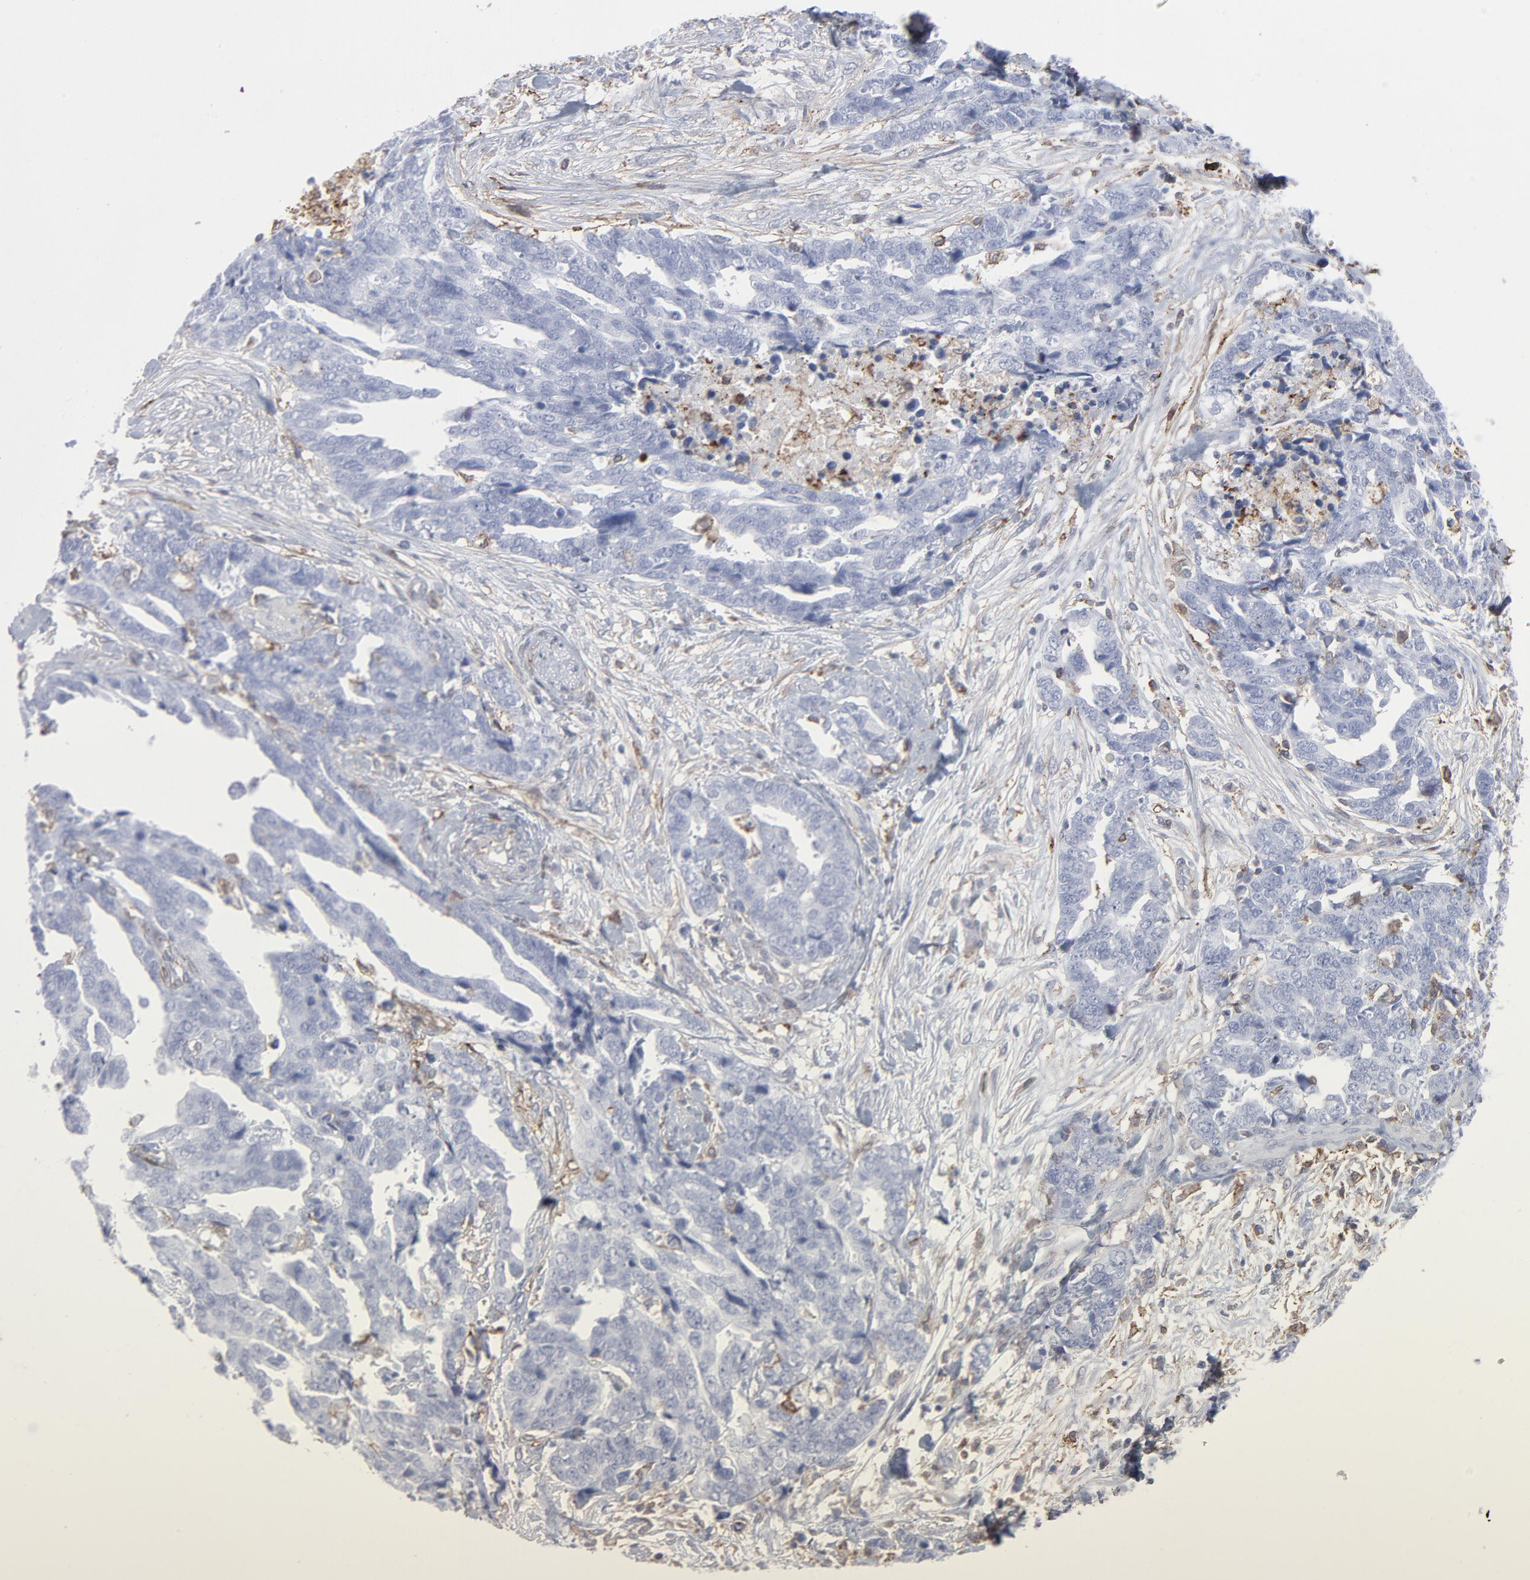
{"staining": {"intensity": "weak", "quantity": "<25%", "location": "cytoplasmic/membranous"}, "tissue": "ovarian cancer", "cell_type": "Tumor cells", "image_type": "cancer", "snomed": [{"axis": "morphology", "description": "Normal tissue, NOS"}, {"axis": "morphology", "description": "Cystadenocarcinoma, serous, NOS"}, {"axis": "topography", "description": "Fallopian tube"}, {"axis": "topography", "description": "Ovary"}], "caption": "High power microscopy image of an immunohistochemistry (IHC) micrograph of ovarian cancer, revealing no significant expression in tumor cells.", "gene": "ANXA5", "patient": {"sex": "female", "age": 56}}